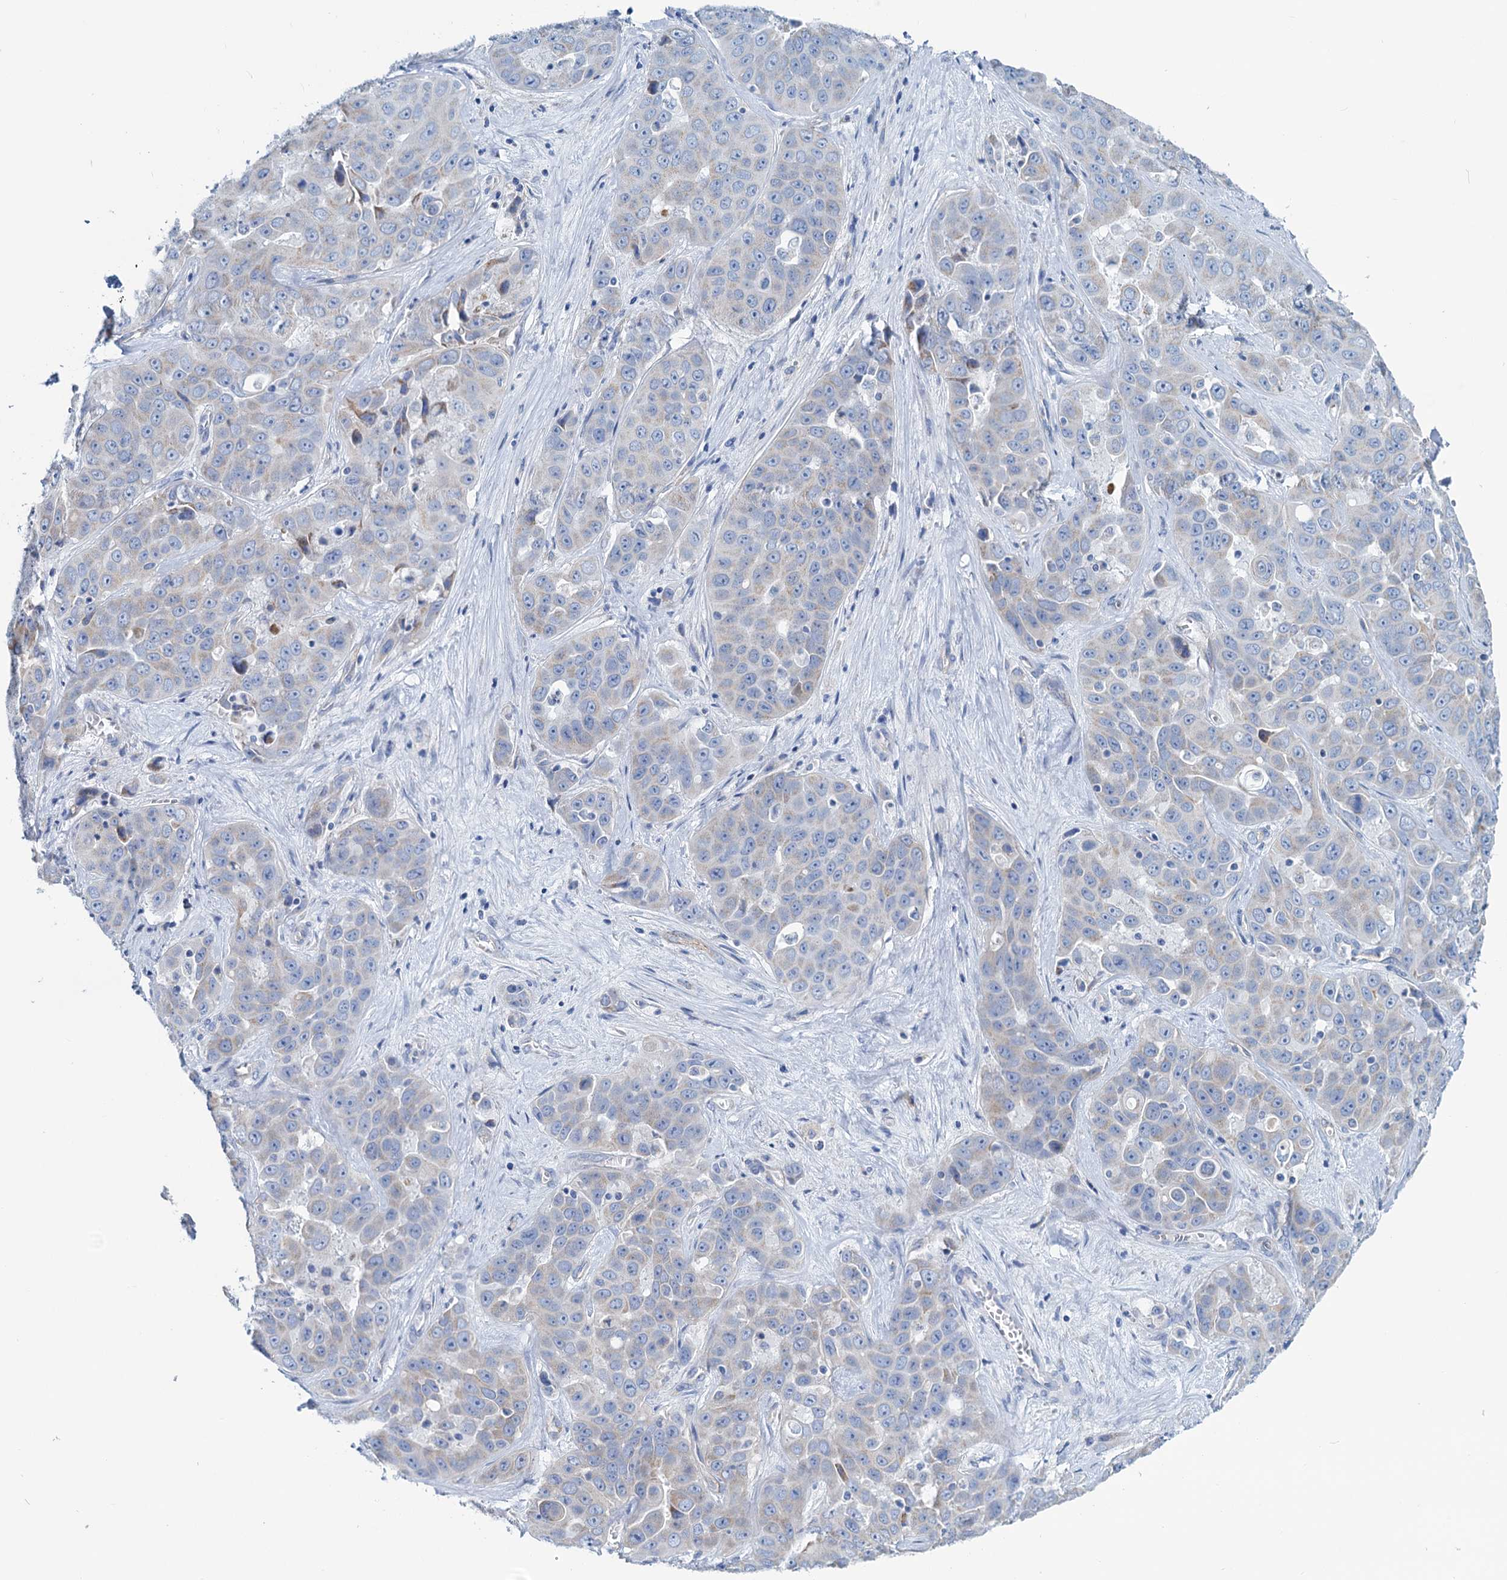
{"staining": {"intensity": "weak", "quantity": "<25%", "location": "cytoplasmic/membranous"}, "tissue": "liver cancer", "cell_type": "Tumor cells", "image_type": "cancer", "snomed": [{"axis": "morphology", "description": "Cholangiocarcinoma"}, {"axis": "topography", "description": "Liver"}], "caption": "Immunohistochemistry photomicrograph of liver cancer stained for a protein (brown), which reveals no staining in tumor cells.", "gene": "SLC1A3", "patient": {"sex": "female", "age": 52}}